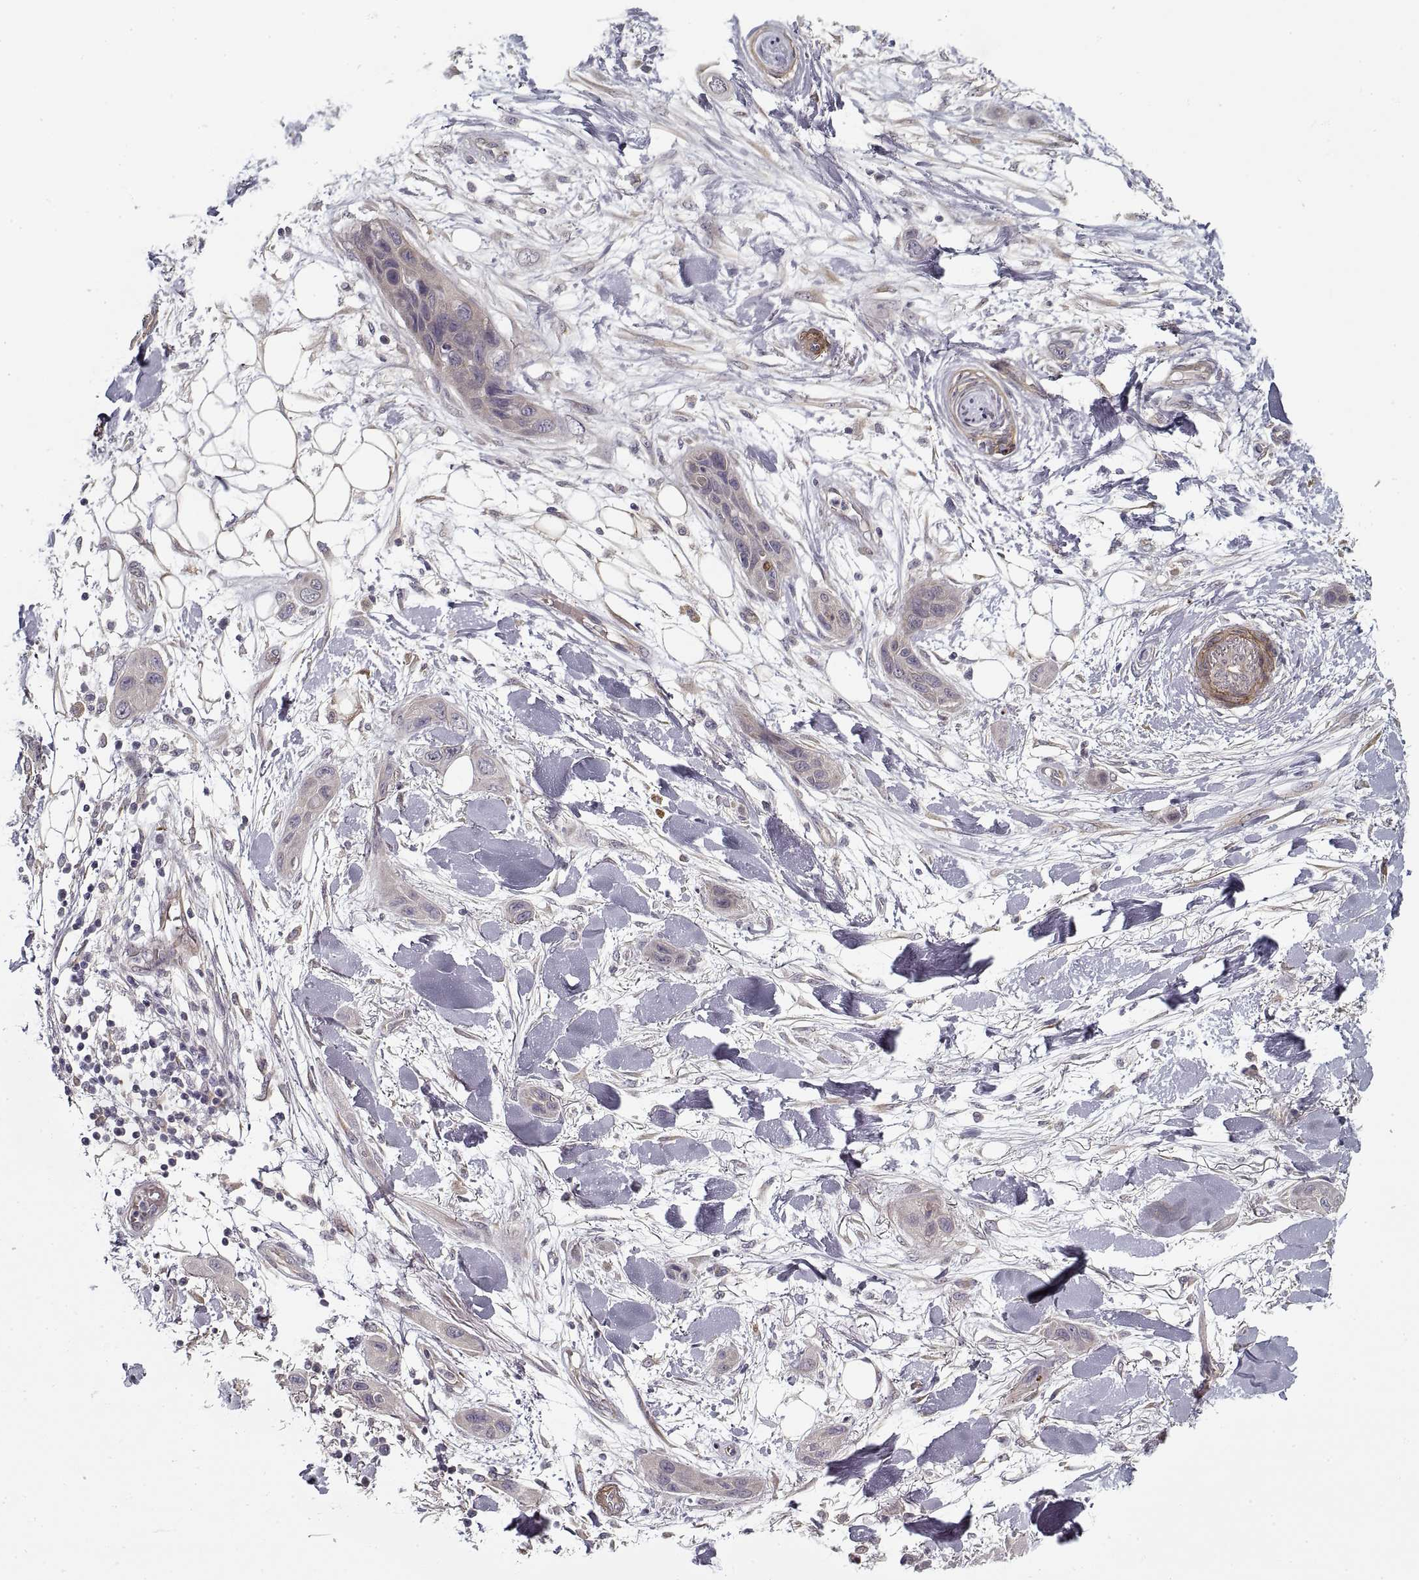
{"staining": {"intensity": "negative", "quantity": "none", "location": "none"}, "tissue": "skin cancer", "cell_type": "Tumor cells", "image_type": "cancer", "snomed": [{"axis": "morphology", "description": "Squamous cell carcinoma, NOS"}, {"axis": "topography", "description": "Skin"}], "caption": "A micrograph of human skin cancer is negative for staining in tumor cells.", "gene": "LAMB2", "patient": {"sex": "male", "age": 79}}